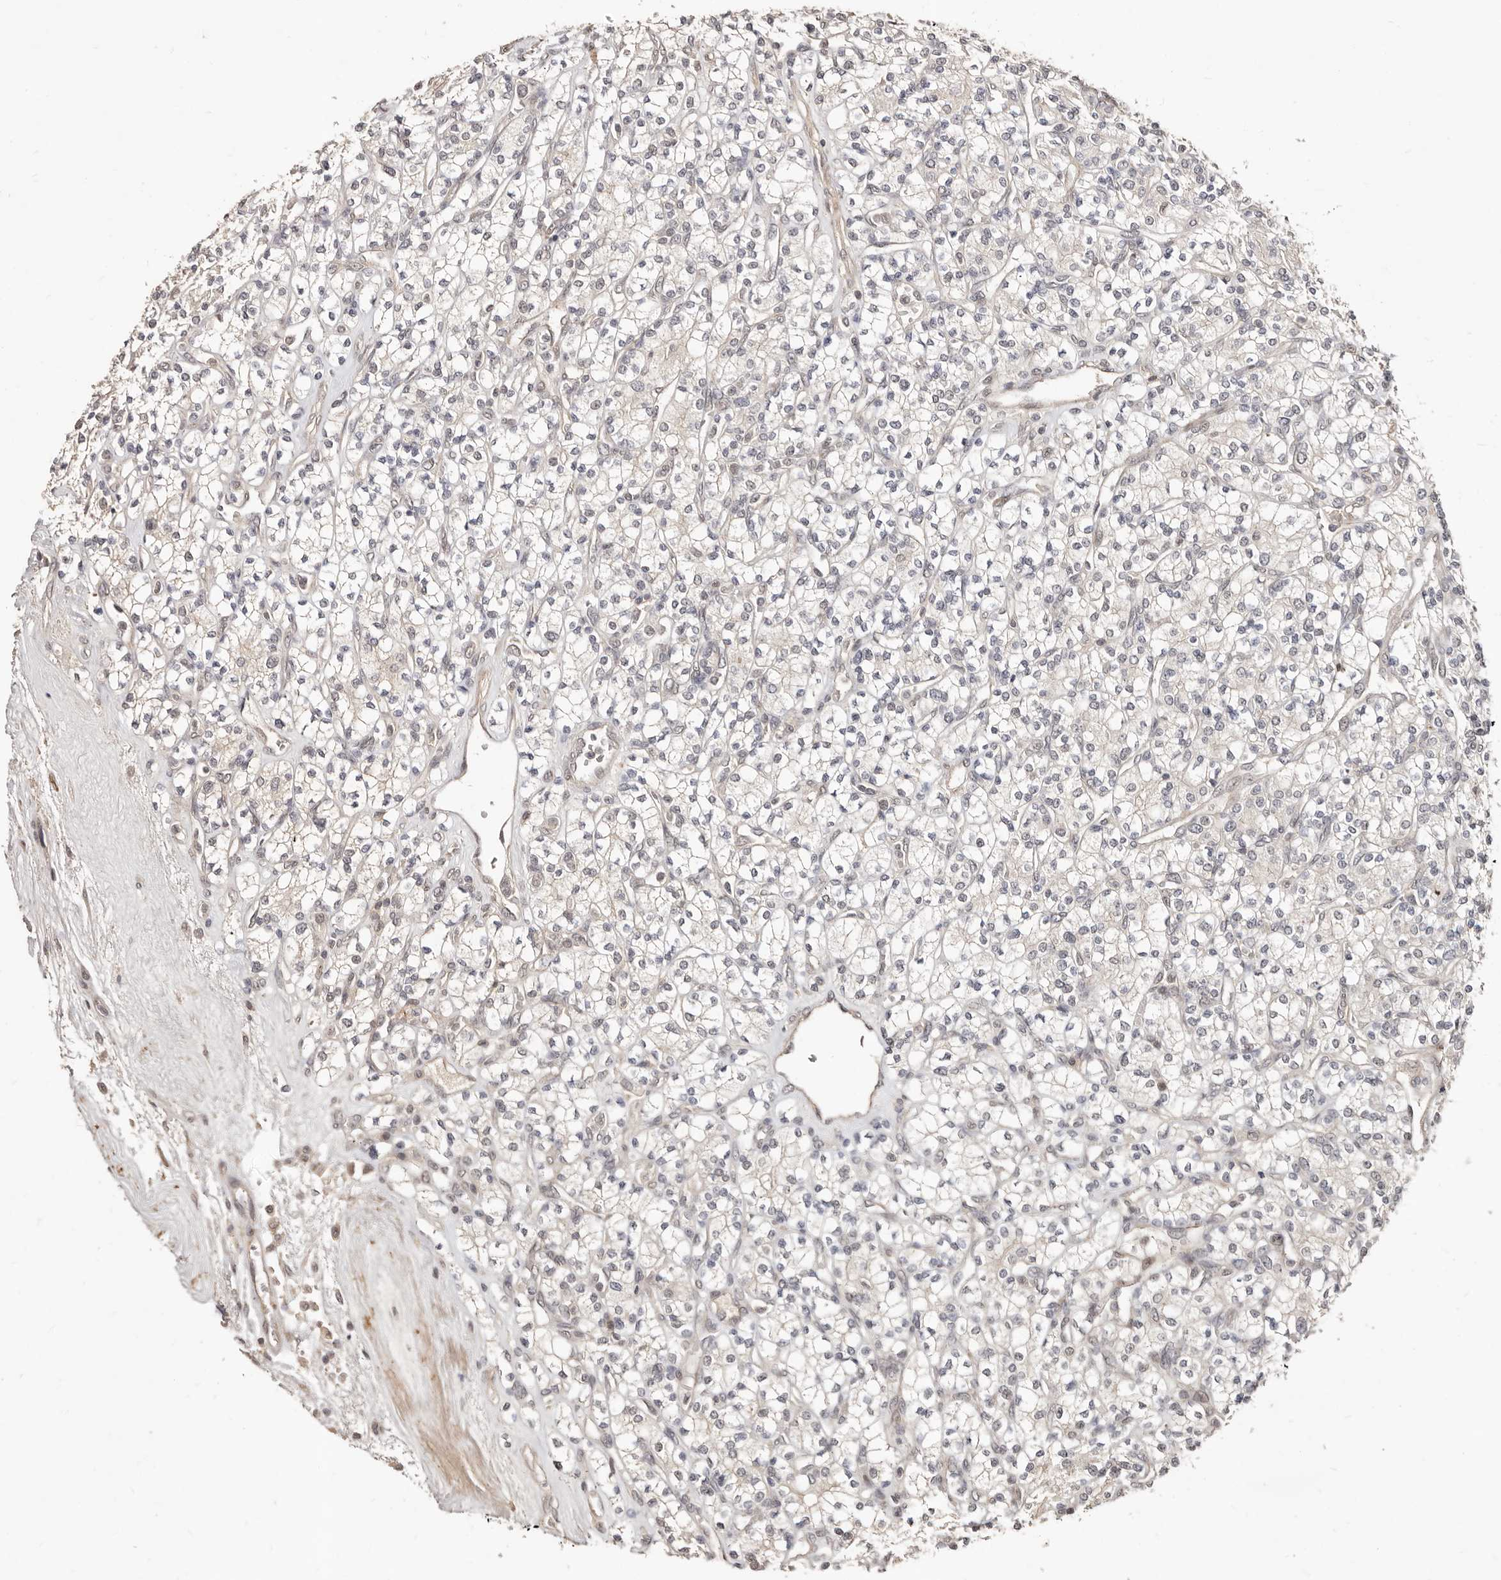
{"staining": {"intensity": "weak", "quantity": "<25%", "location": "nuclear"}, "tissue": "renal cancer", "cell_type": "Tumor cells", "image_type": "cancer", "snomed": [{"axis": "morphology", "description": "Adenocarcinoma, NOS"}, {"axis": "topography", "description": "Kidney"}], "caption": "Immunohistochemistry (IHC) photomicrograph of neoplastic tissue: adenocarcinoma (renal) stained with DAB reveals no significant protein expression in tumor cells. (IHC, brightfield microscopy, high magnification).", "gene": "SRCAP", "patient": {"sex": "male", "age": 77}}